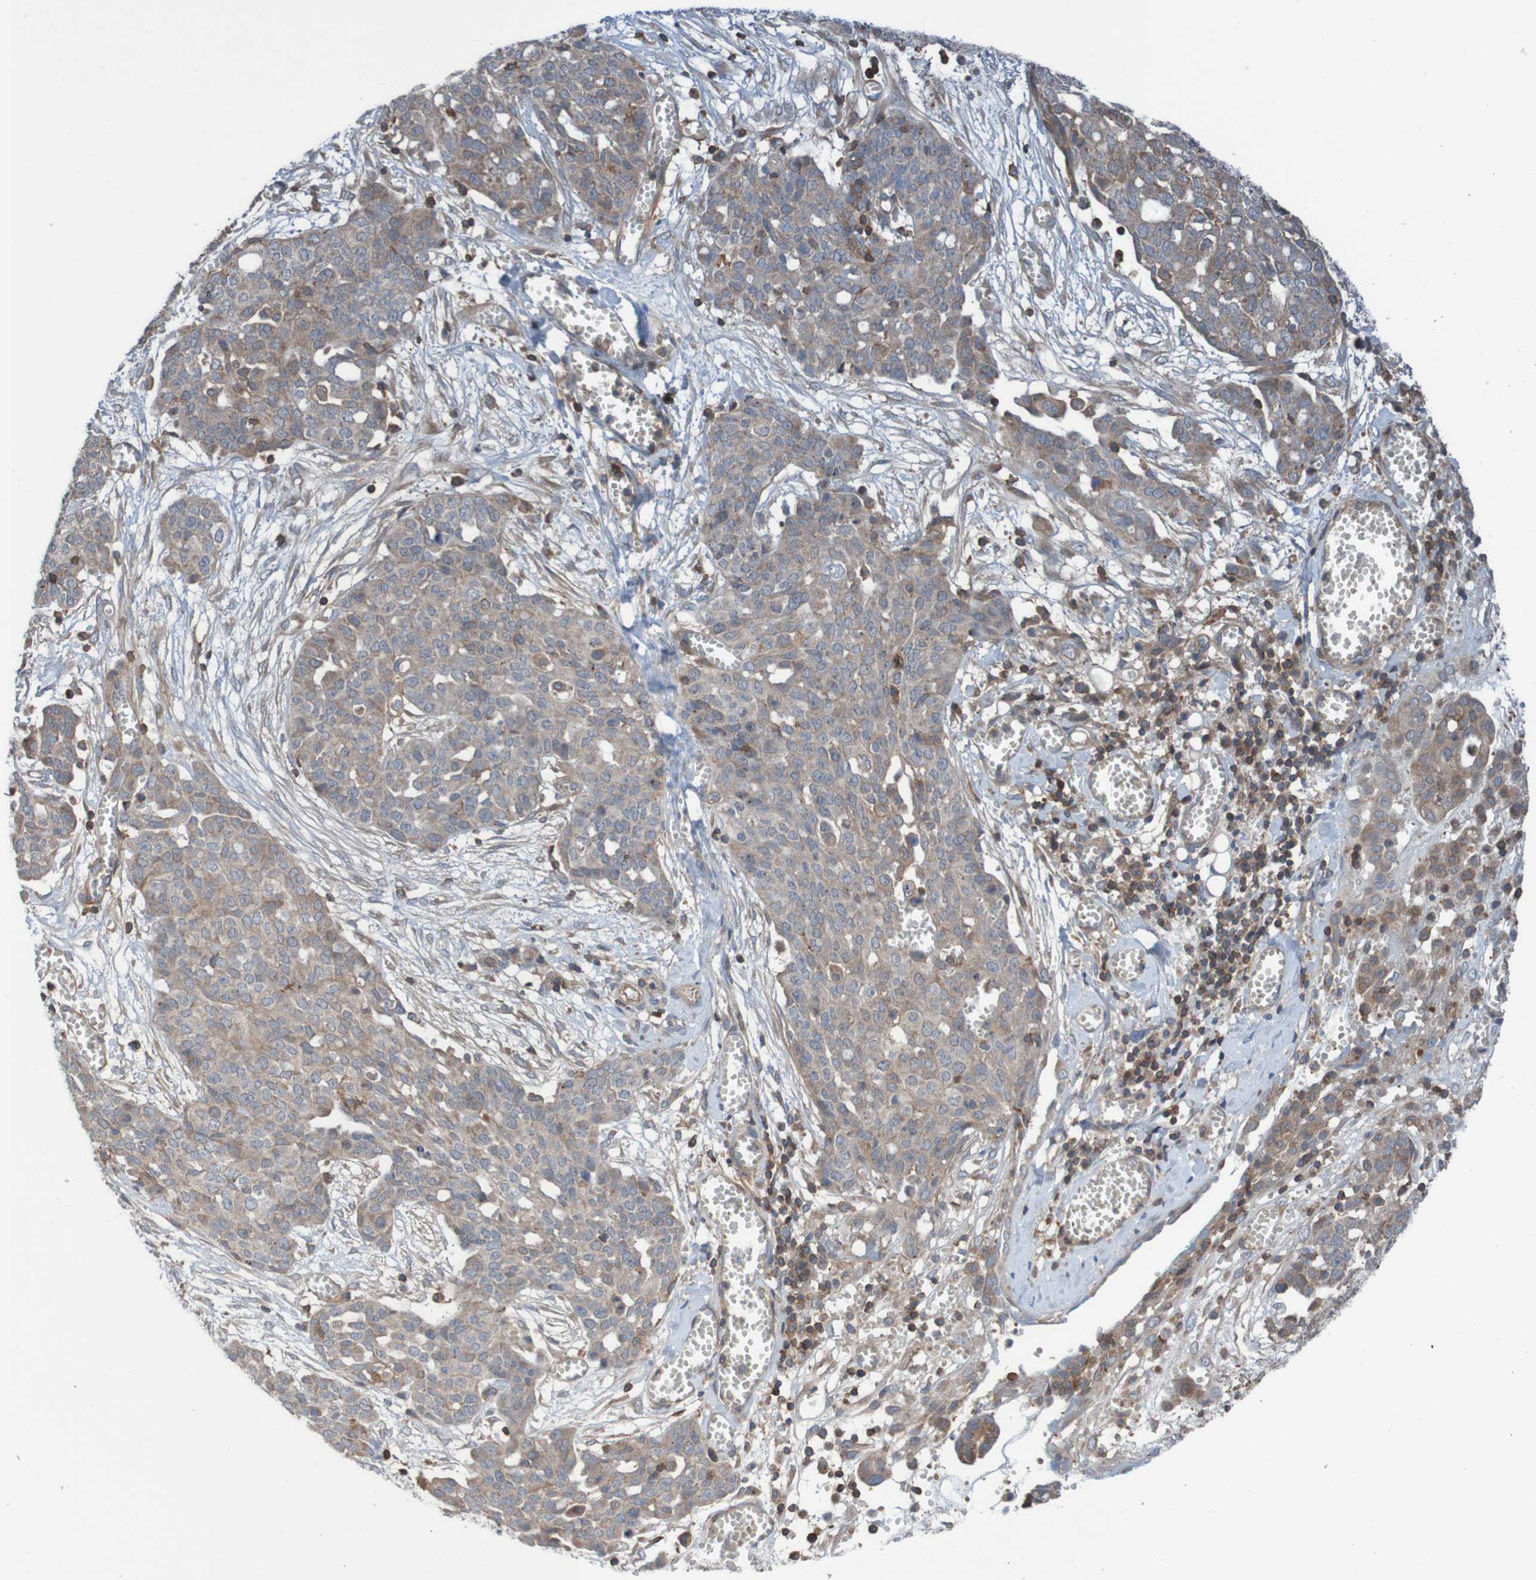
{"staining": {"intensity": "weak", "quantity": ">75%", "location": "cytoplasmic/membranous"}, "tissue": "ovarian cancer", "cell_type": "Tumor cells", "image_type": "cancer", "snomed": [{"axis": "morphology", "description": "Cystadenocarcinoma, serous, NOS"}, {"axis": "topography", "description": "Soft tissue"}, {"axis": "topography", "description": "Ovary"}], "caption": "An IHC photomicrograph of neoplastic tissue is shown. Protein staining in brown highlights weak cytoplasmic/membranous positivity in ovarian cancer within tumor cells.", "gene": "PDGFB", "patient": {"sex": "female", "age": 57}}